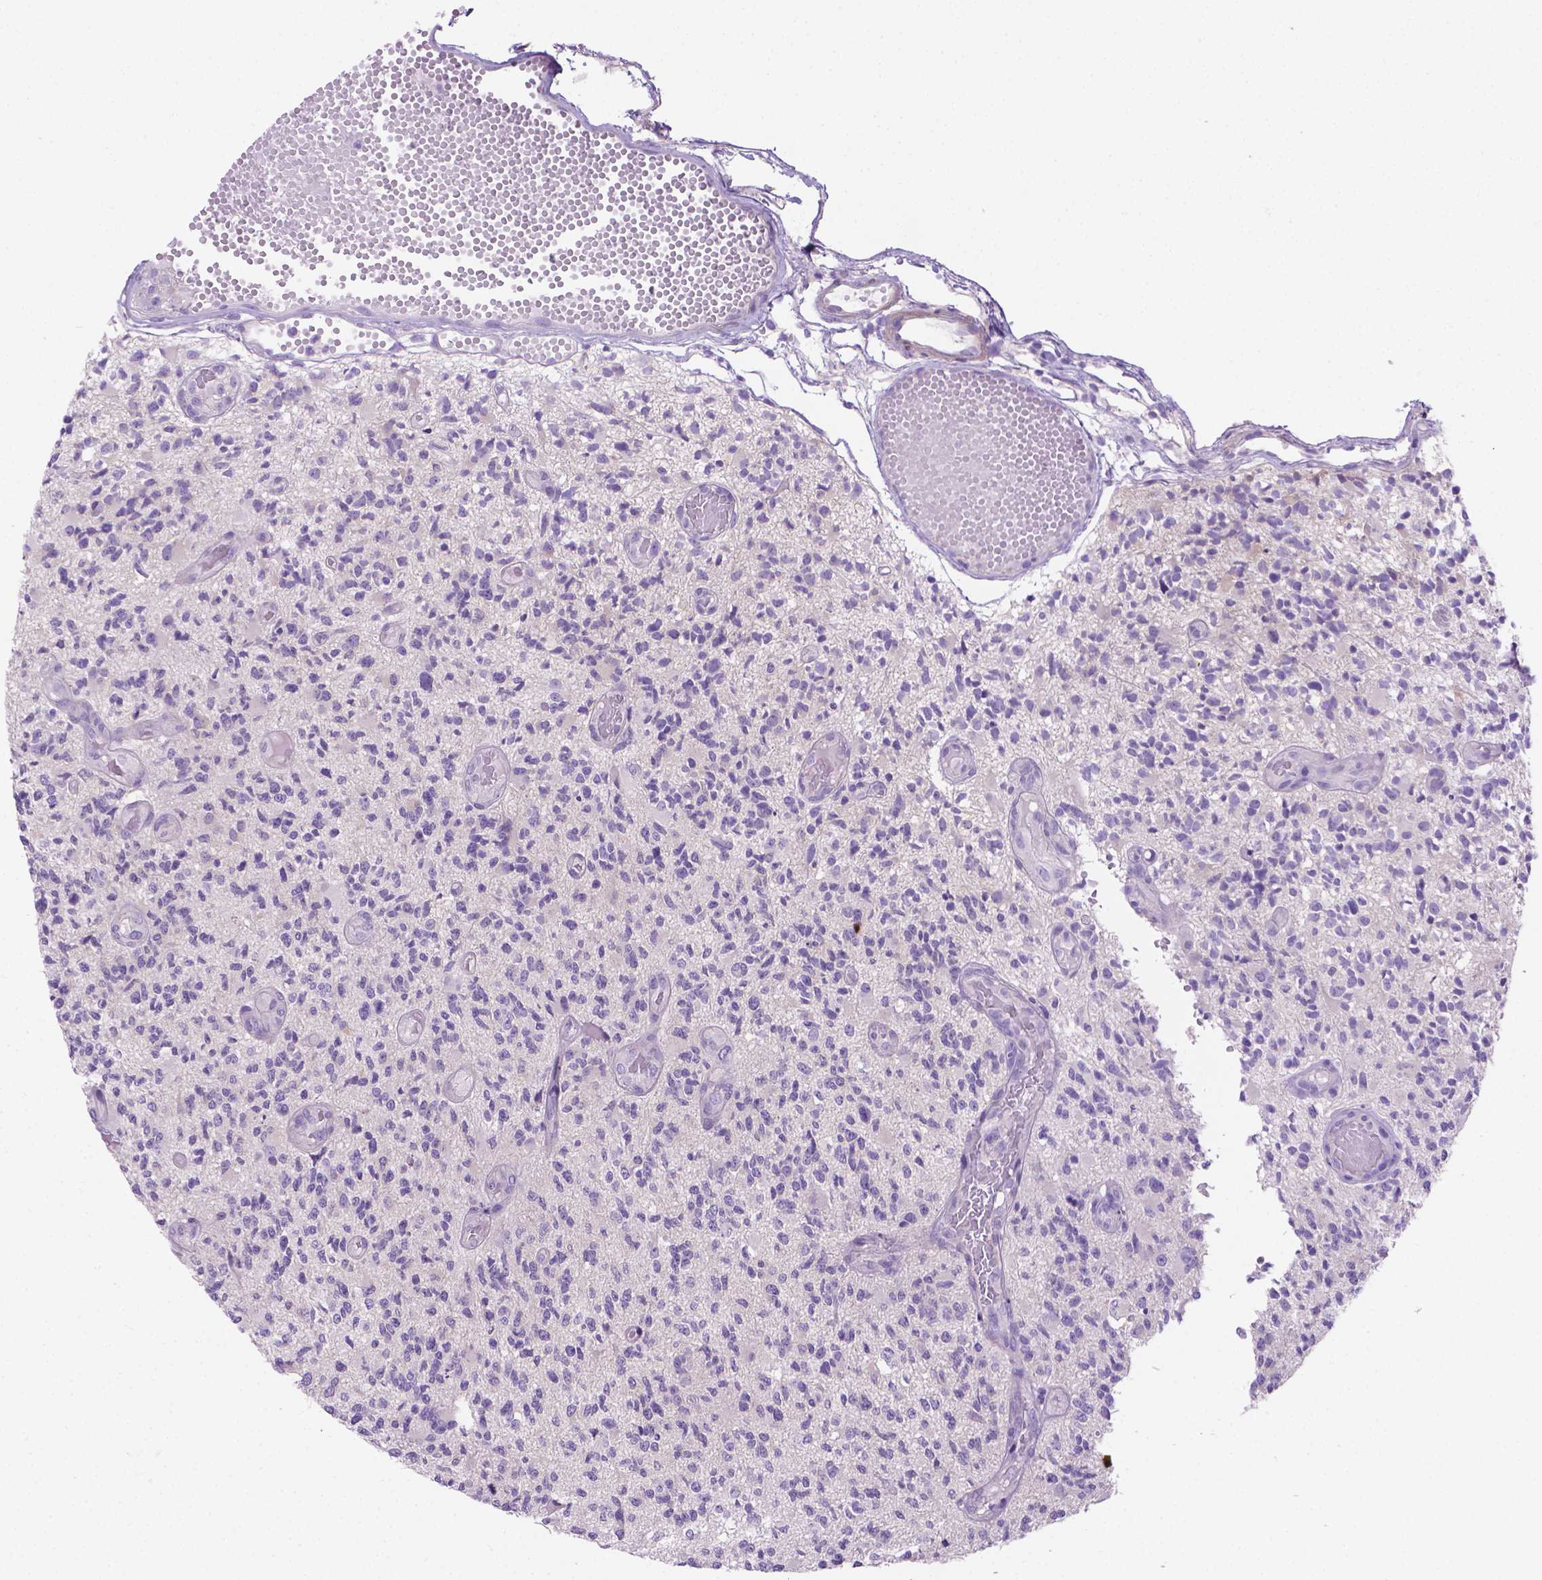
{"staining": {"intensity": "negative", "quantity": "none", "location": "none"}, "tissue": "glioma", "cell_type": "Tumor cells", "image_type": "cancer", "snomed": [{"axis": "morphology", "description": "Glioma, malignant, High grade"}, {"axis": "topography", "description": "Brain"}], "caption": "High power microscopy image of an IHC micrograph of malignant glioma (high-grade), revealing no significant staining in tumor cells.", "gene": "FASN", "patient": {"sex": "female", "age": 63}}